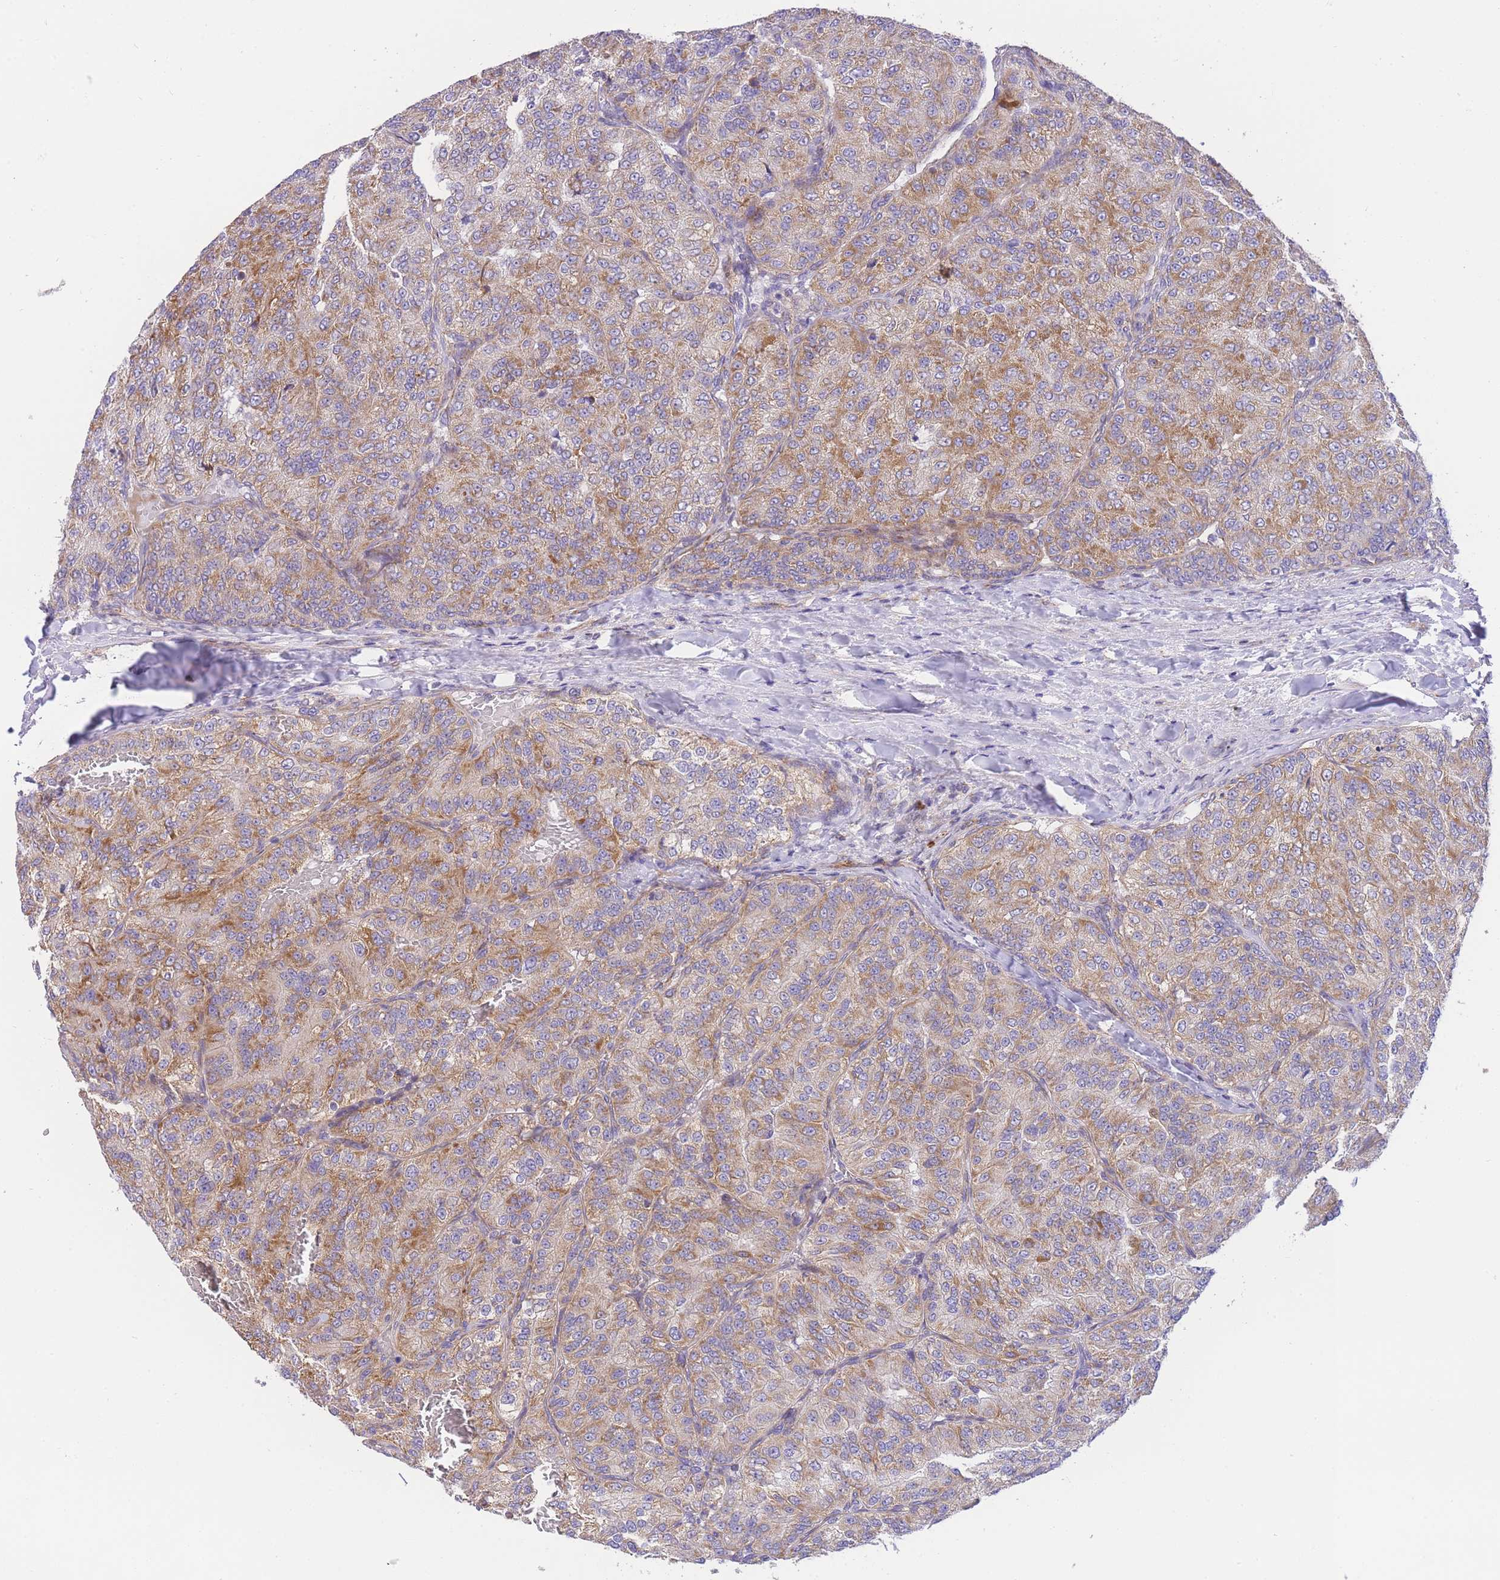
{"staining": {"intensity": "moderate", "quantity": ">75%", "location": "cytoplasmic/membranous"}, "tissue": "renal cancer", "cell_type": "Tumor cells", "image_type": "cancer", "snomed": [{"axis": "morphology", "description": "Adenocarcinoma, NOS"}, {"axis": "topography", "description": "Kidney"}], "caption": "A micrograph of human renal cancer stained for a protein demonstrates moderate cytoplasmic/membranous brown staining in tumor cells.", "gene": "MTRES1", "patient": {"sex": "female", "age": 63}}